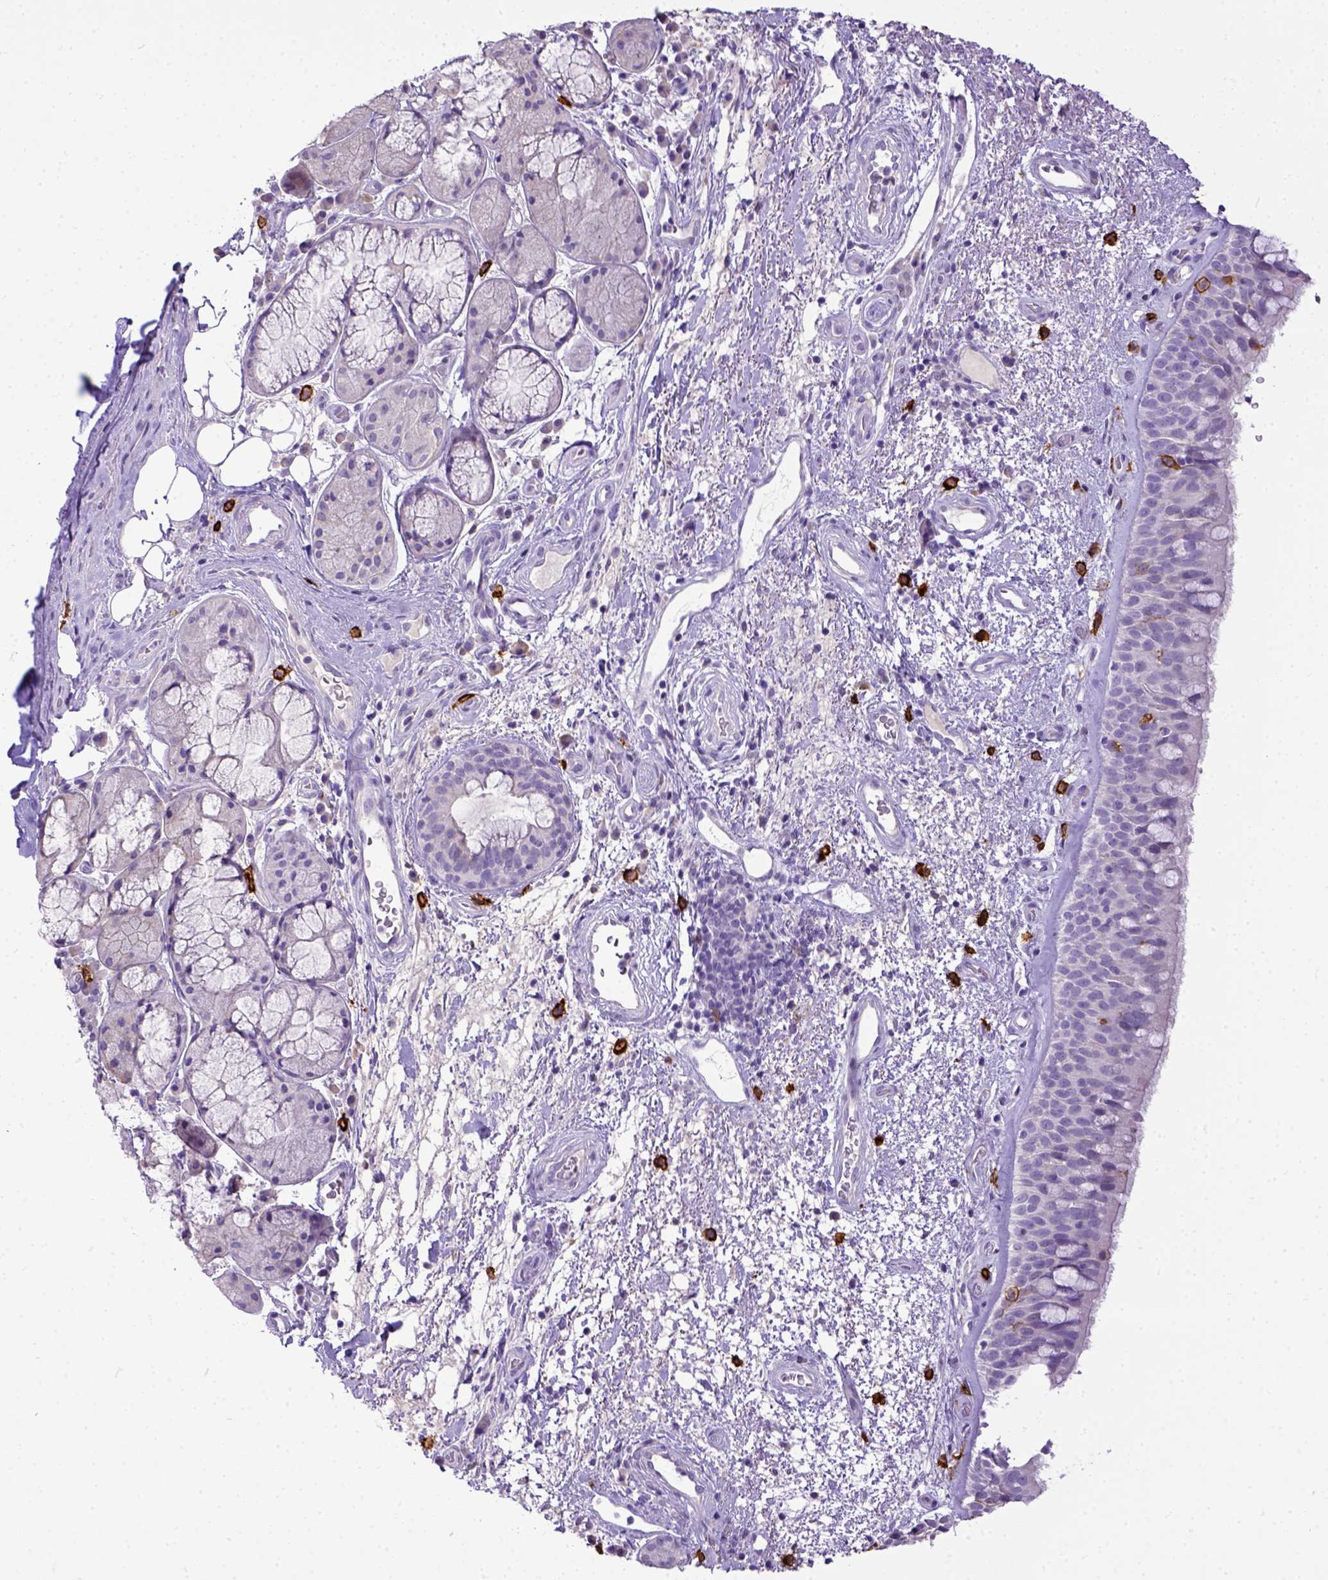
{"staining": {"intensity": "negative", "quantity": "none", "location": "none"}, "tissue": "bronchus", "cell_type": "Respiratory epithelial cells", "image_type": "normal", "snomed": [{"axis": "morphology", "description": "Normal tissue, NOS"}, {"axis": "topography", "description": "Bronchus"}], "caption": "This histopathology image is of benign bronchus stained with immunohistochemistry to label a protein in brown with the nuclei are counter-stained blue. There is no expression in respiratory epithelial cells. Brightfield microscopy of immunohistochemistry (IHC) stained with DAB (brown) and hematoxylin (blue), captured at high magnification.", "gene": "KIT", "patient": {"sex": "male", "age": 48}}